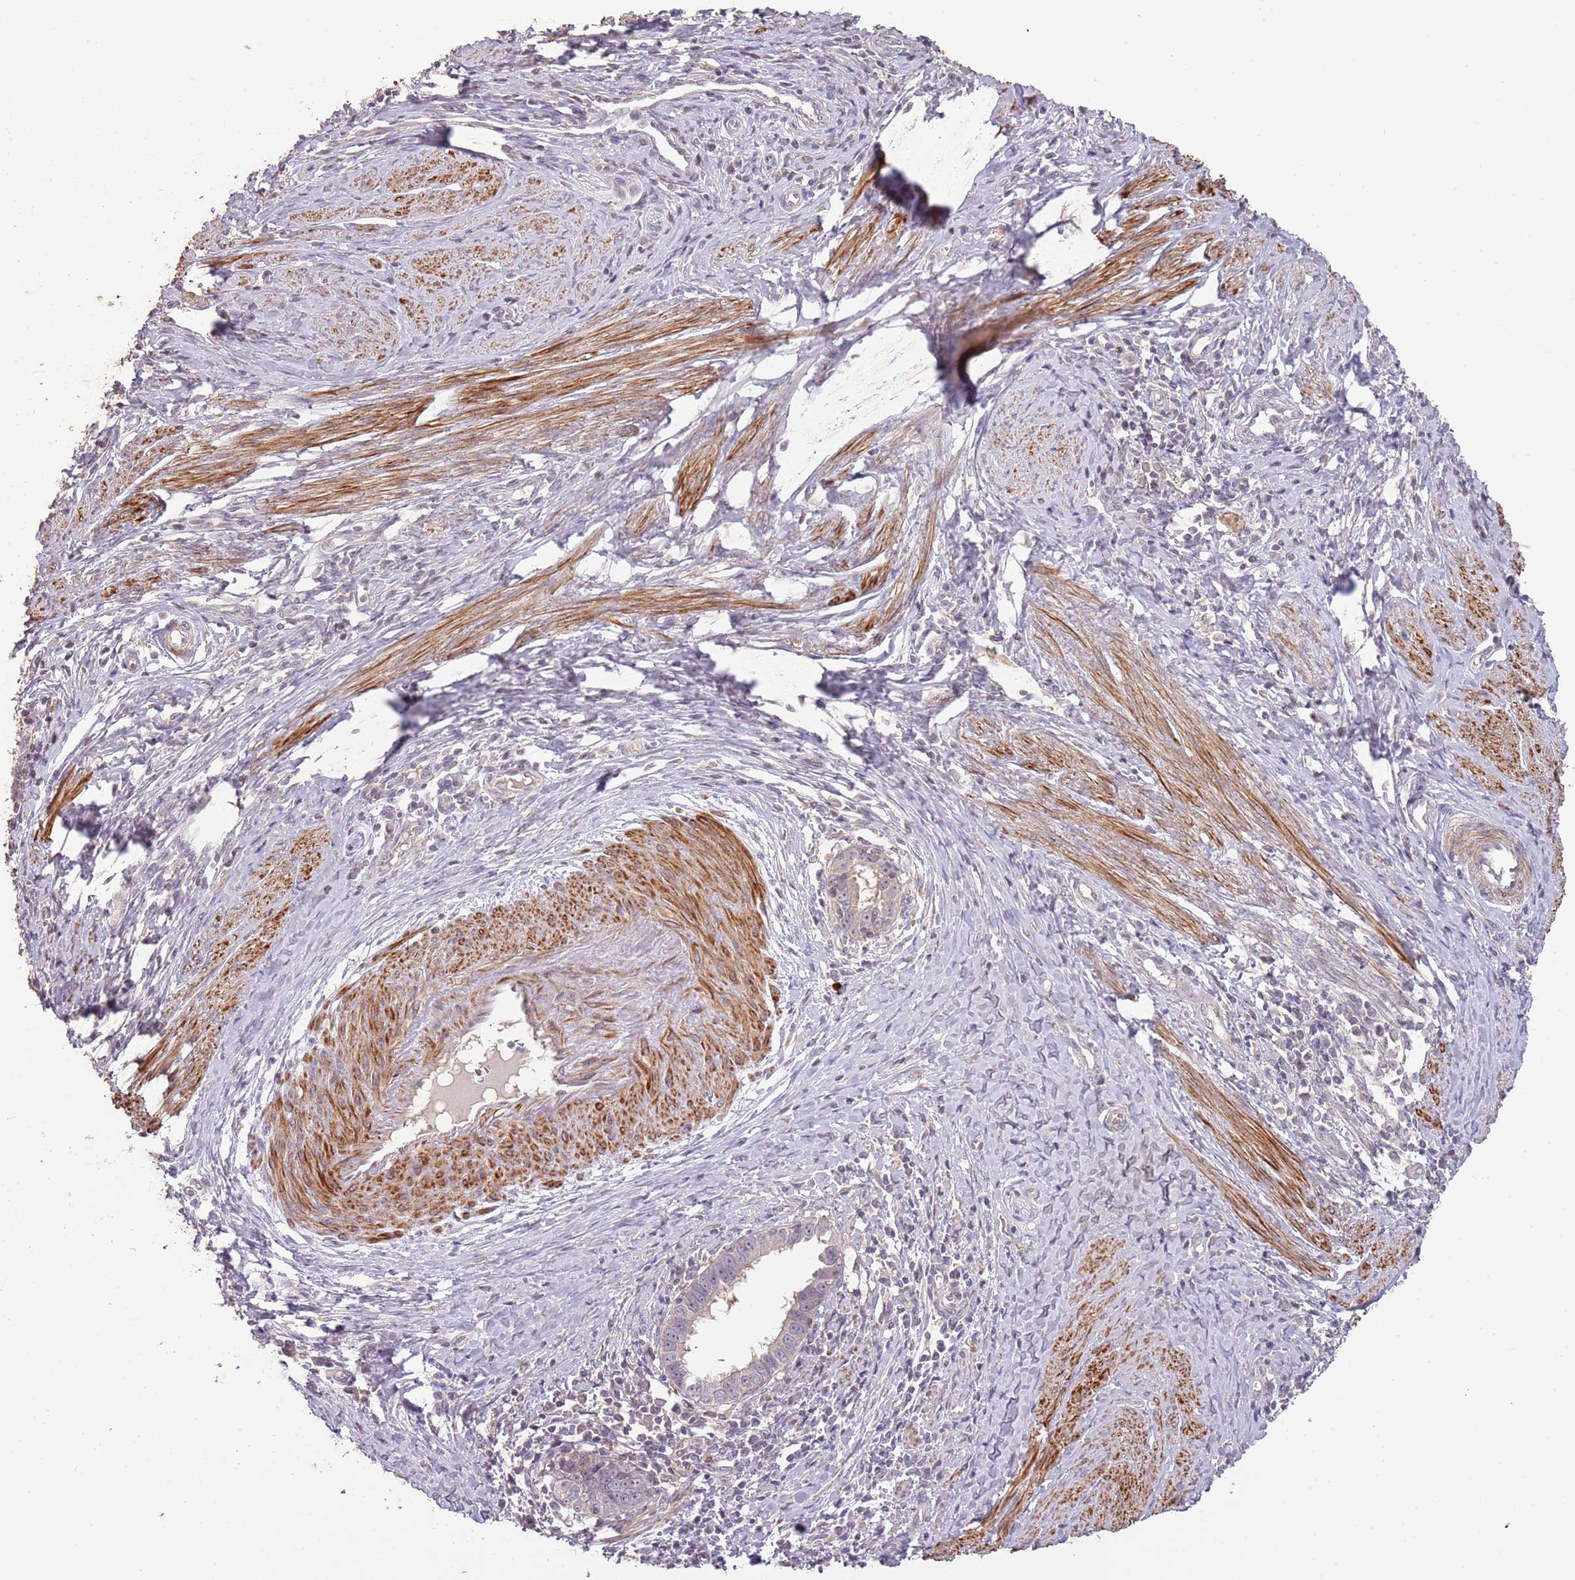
{"staining": {"intensity": "negative", "quantity": "none", "location": "none"}, "tissue": "cervical cancer", "cell_type": "Tumor cells", "image_type": "cancer", "snomed": [{"axis": "morphology", "description": "Adenocarcinoma, NOS"}, {"axis": "topography", "description": "Cervix"}], "caption": "Human cervical cancer (adenocarcinoma) stained for a protein using immunohistochemistry shows no staining in tumor cells.", "gene": "ADTRP", "patient": {"sex": "female", "age": 36}}